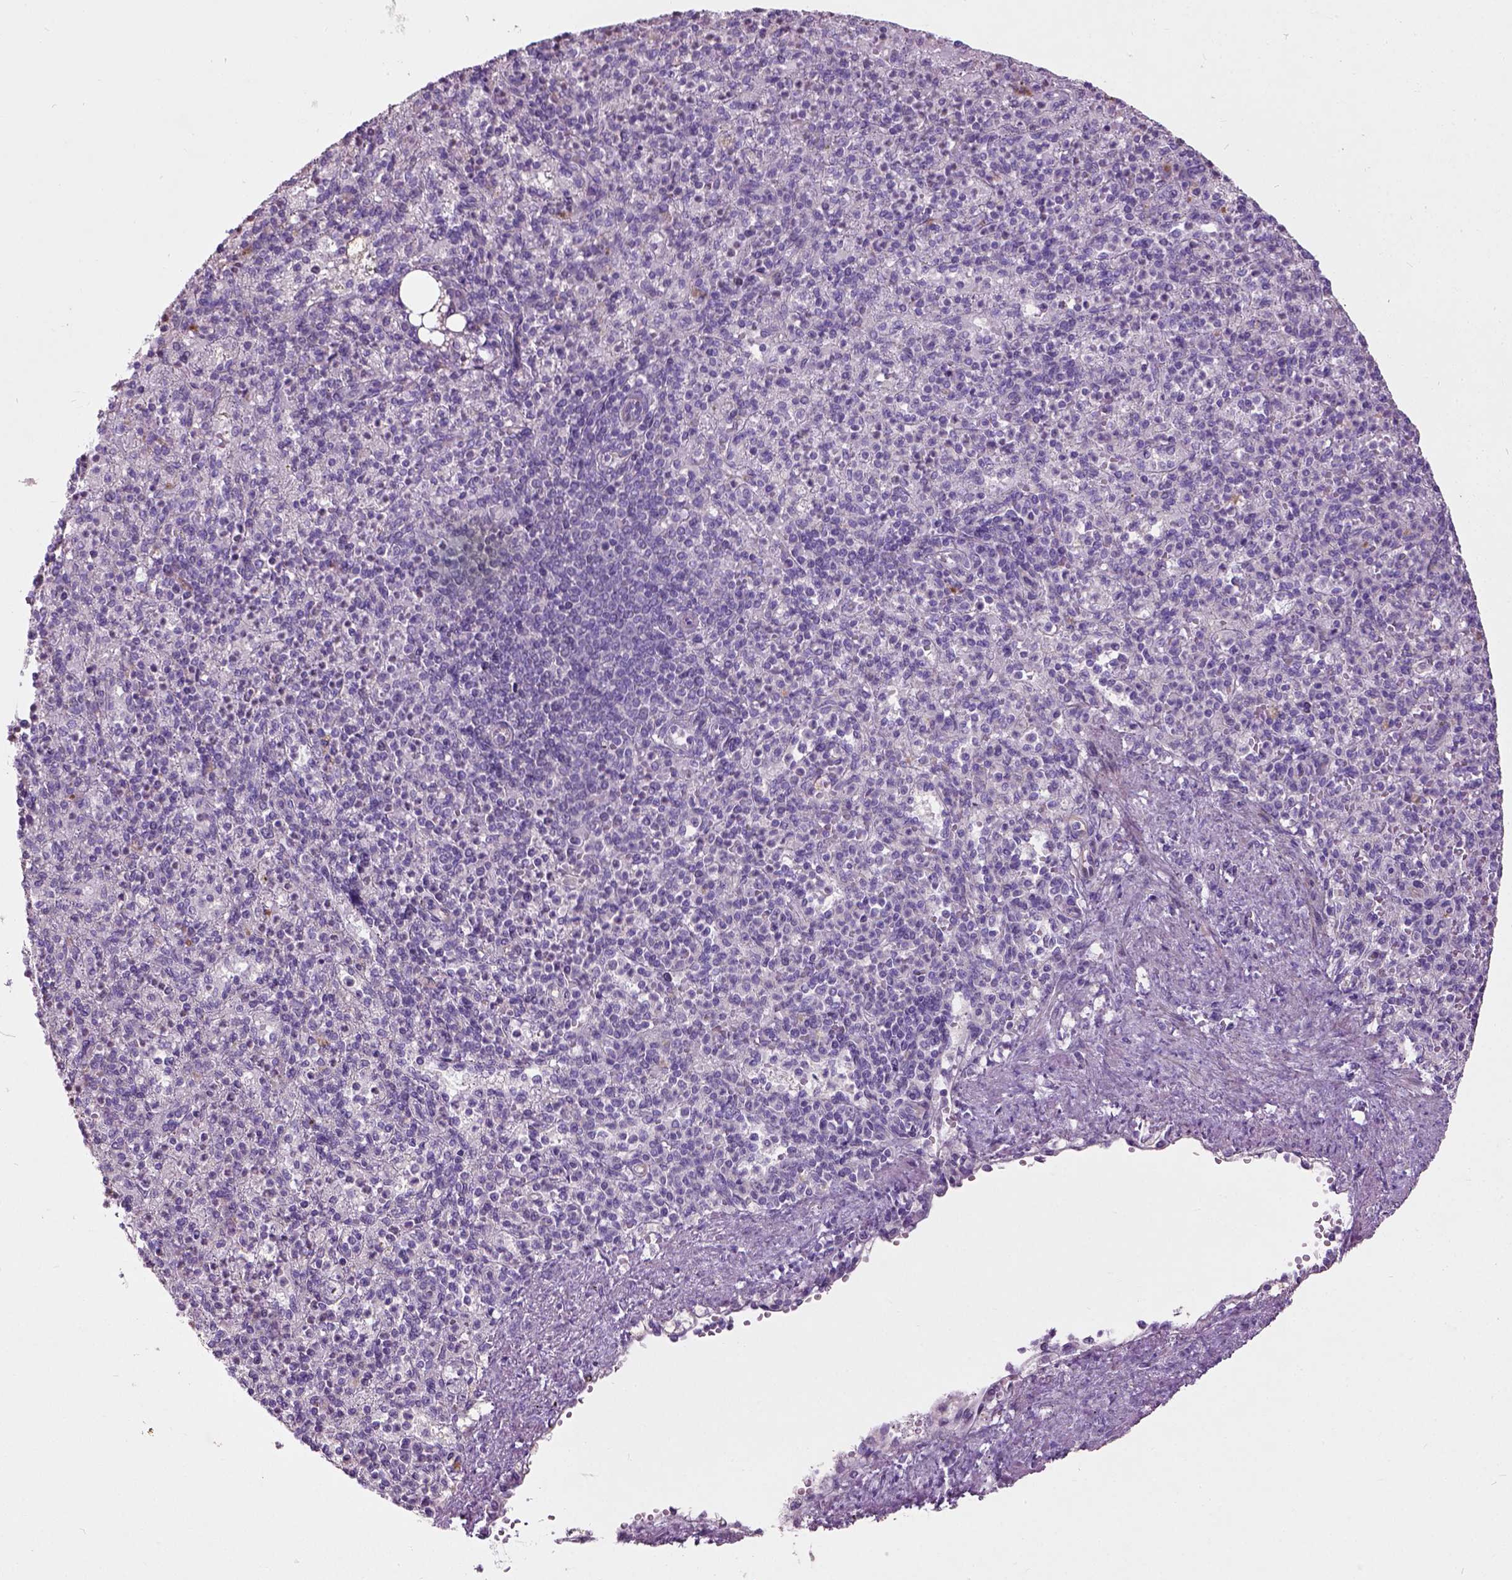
{"staining": {"intensity": "negative", "quantity": "none", "location": "none"}, "tissue": "spleen", "cell_type": "Cells in red pulp", "image_type": "normal", "snomed": [{"axis": "morphology", "description": "Normal tissue, NOS"}, {"axis": "topography", "description": "Spleen"}], "caption": "IHC photomicrograph of normal spleen: spleen stained with DAB exhibits no significant protein expression in cells in red pulp.", "gene": "PKP3", "patient": {"sex": "female", "age": 74}}